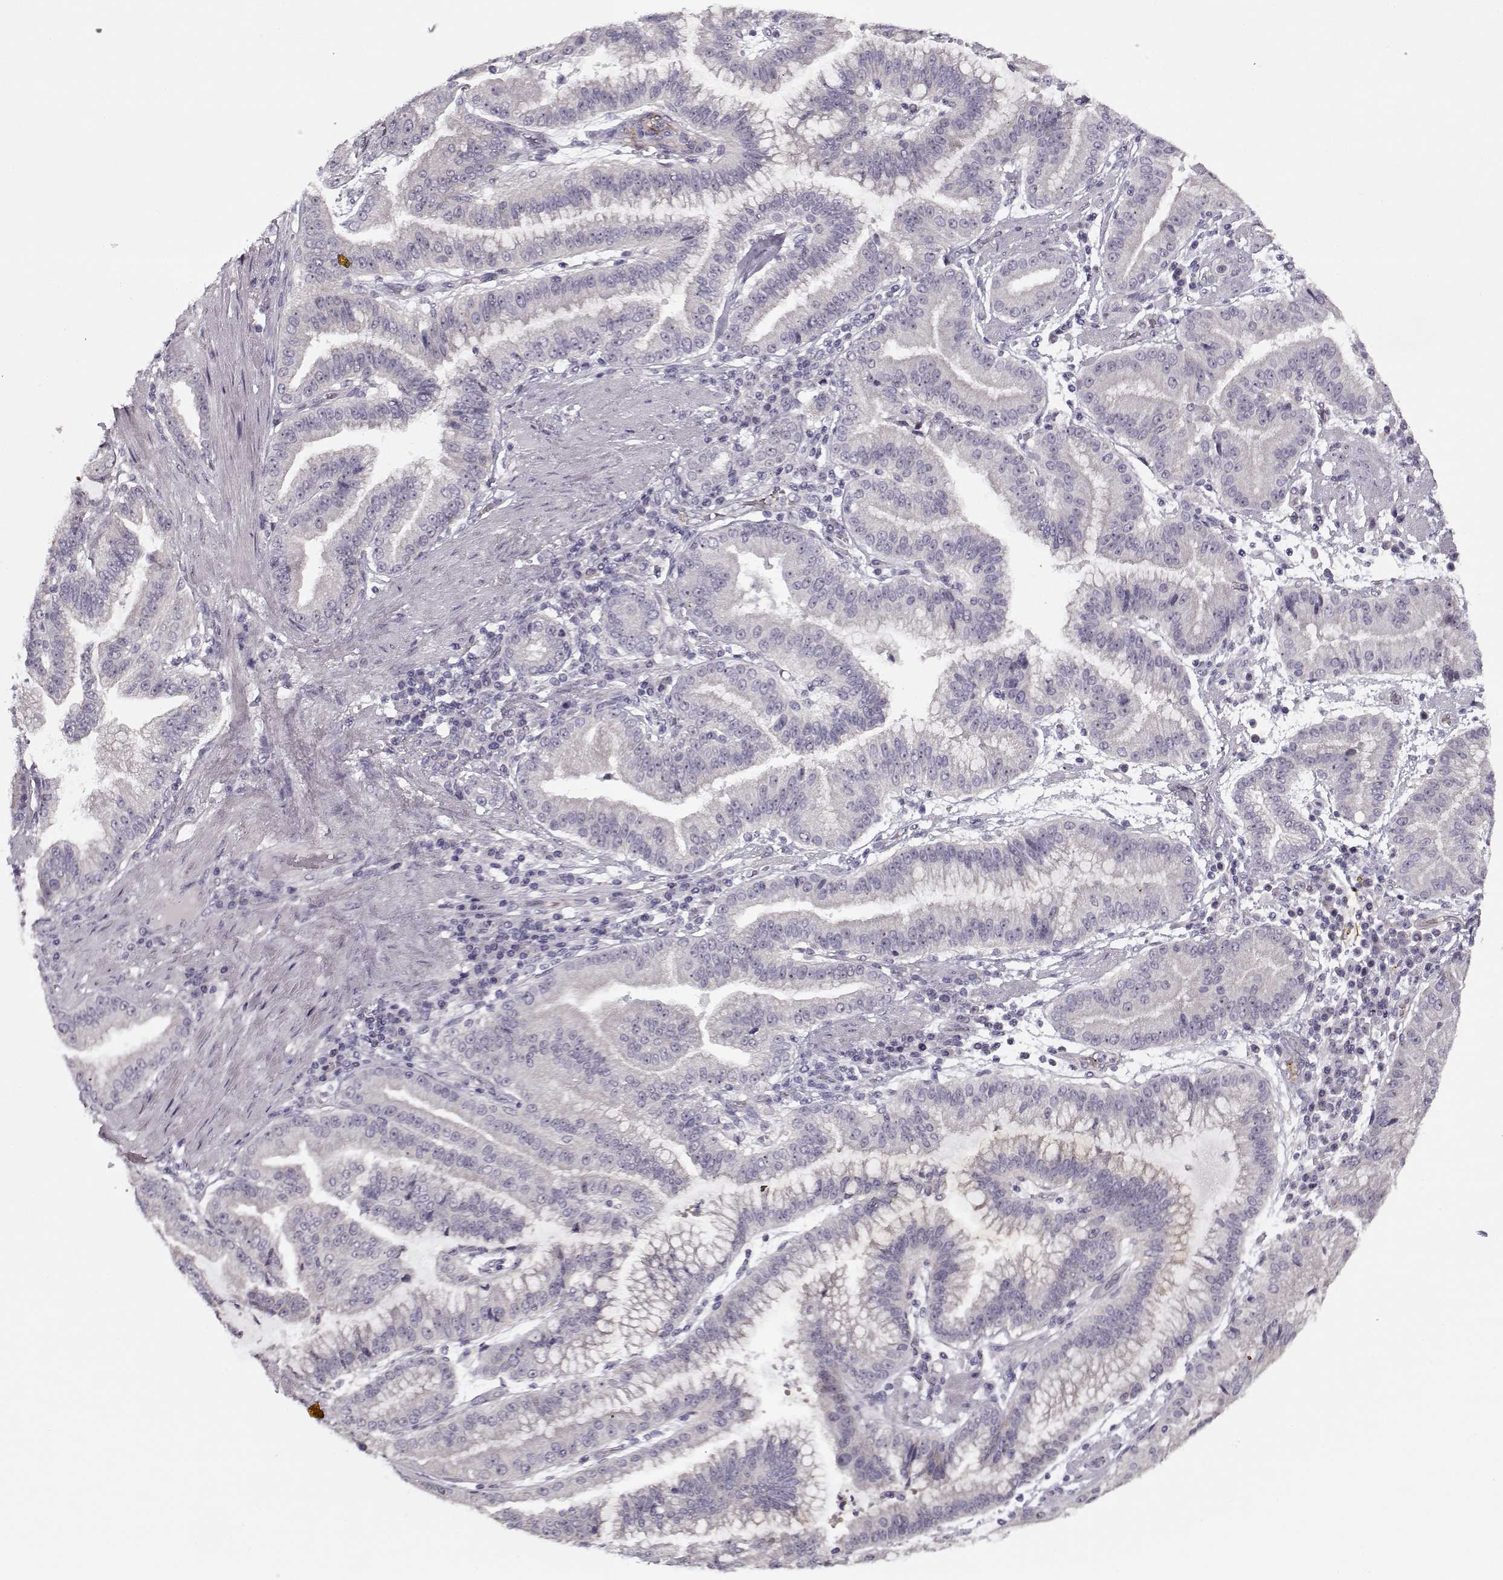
{"staining": {"intensity": "negative", "quantity": "none", "location": "none"}, "tissue": "stomach cancer", "cell_type": "Tumor cells", "image_type": "cancer", "snomed": [{"axis": "morphology", "description": "Adenocarcinoma, NOS"}, {"axis": "topography", "description": "Stomach"}], "caption": "Tumor cells show no significant protein expression in adenocarcinoma (stomach).", "gene": "PNMT", "patient": {"sex": "male", "age": 83}}